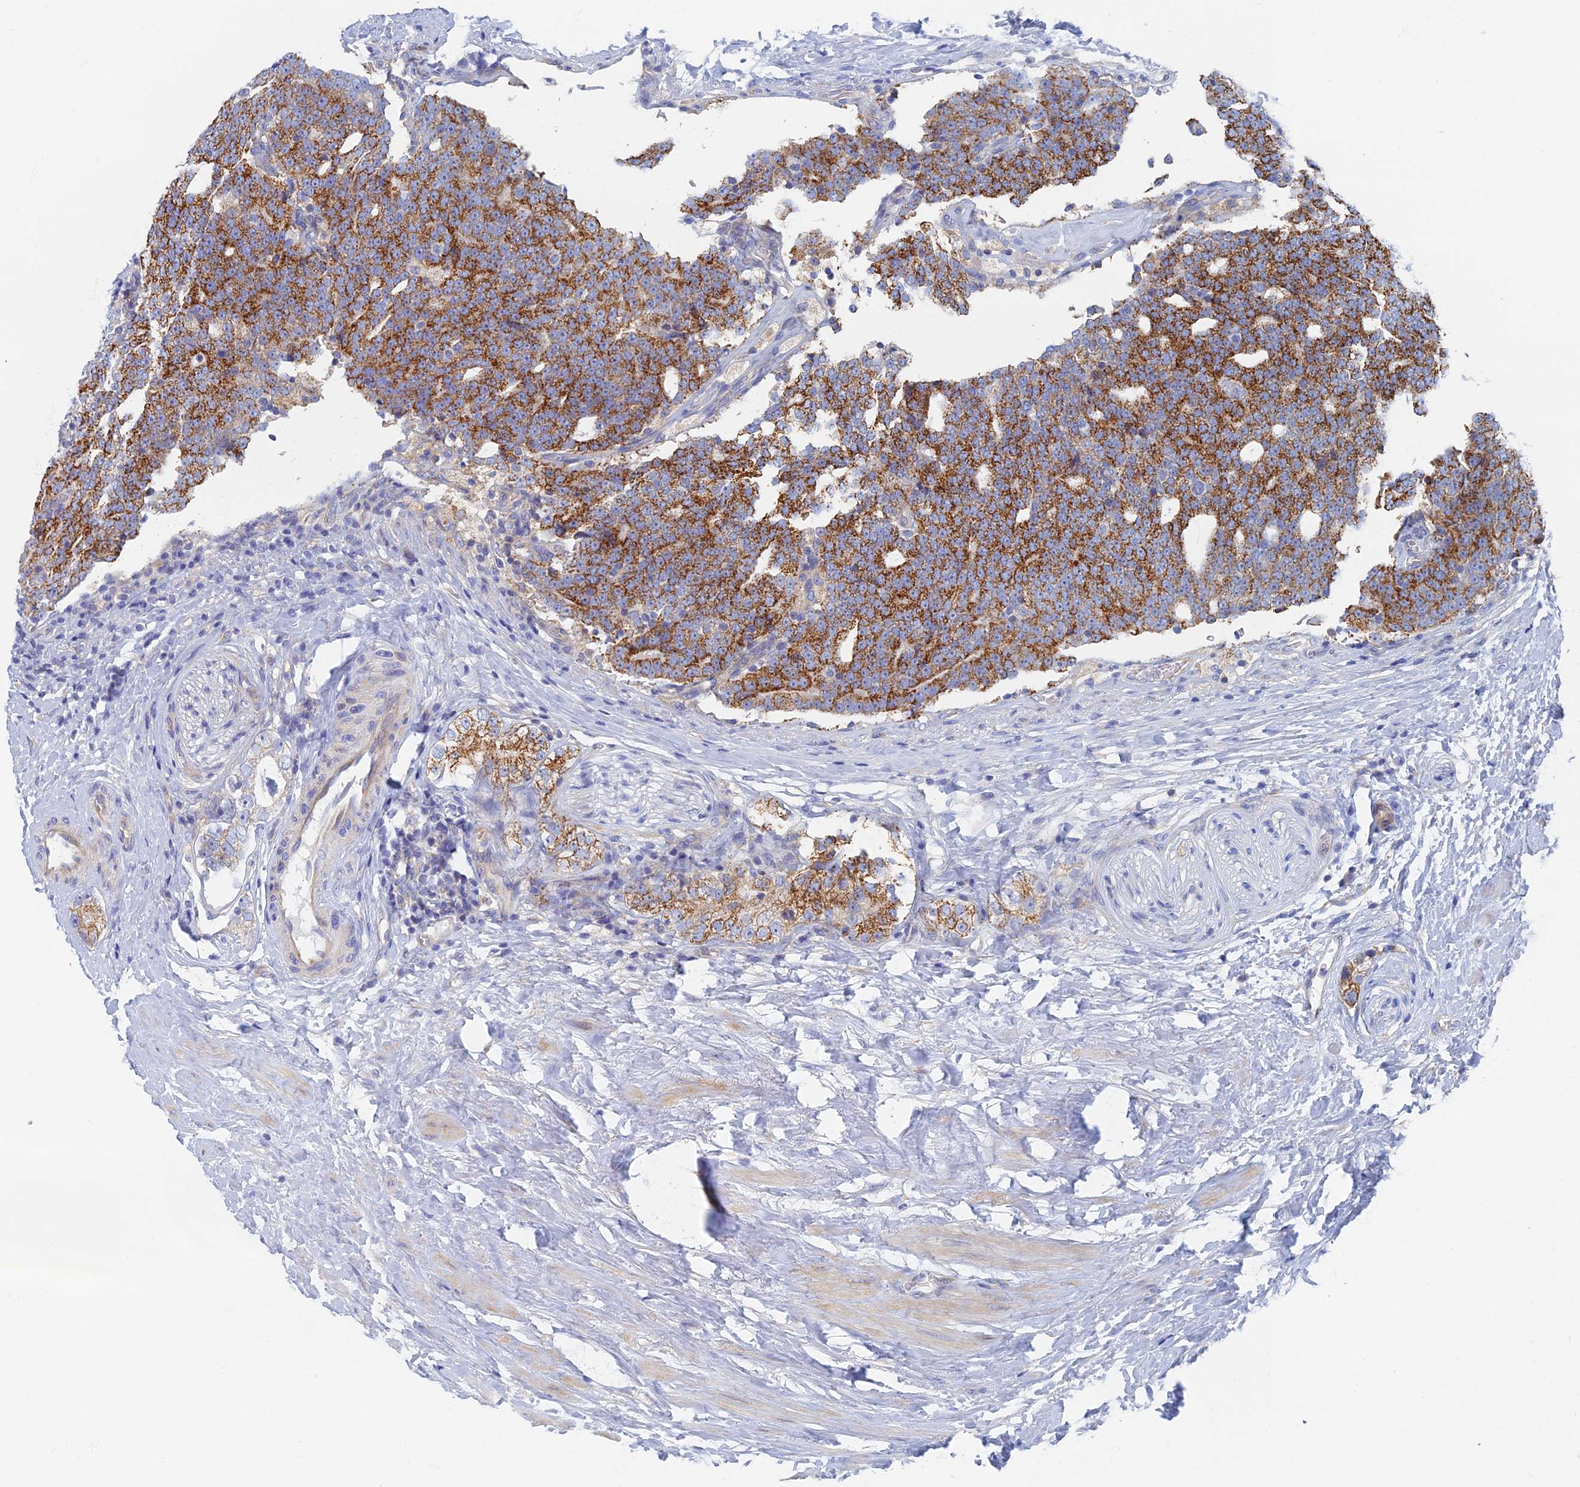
{"staining": {"intensity": "strong", "quantity": ">75%", "location": "cytoplasmic/membranous"}, "tissue": "prostate cancer", "cell_type": "Tumor cells", "image_type": "cancer", "snomed": [{"axis": "morphology", "description": "Adenocarcinoma, High grade"}, {"axis": "topography", "description": "Prostate"}], "caption": "Brown immunohistochemical staining in prostate cancer (high-grade adenocarcinoma) displays strong cytoplasmic/membranous positivity in about >75% of tumor cells. (Stains: DAB (3,3'-diaminobenzidine) in brown, nuclei in blue, Microscopy: brightfield microscopy at high magnification).", "gene": "TMEM44", "patient": {"sex": "male", "age": 56}}